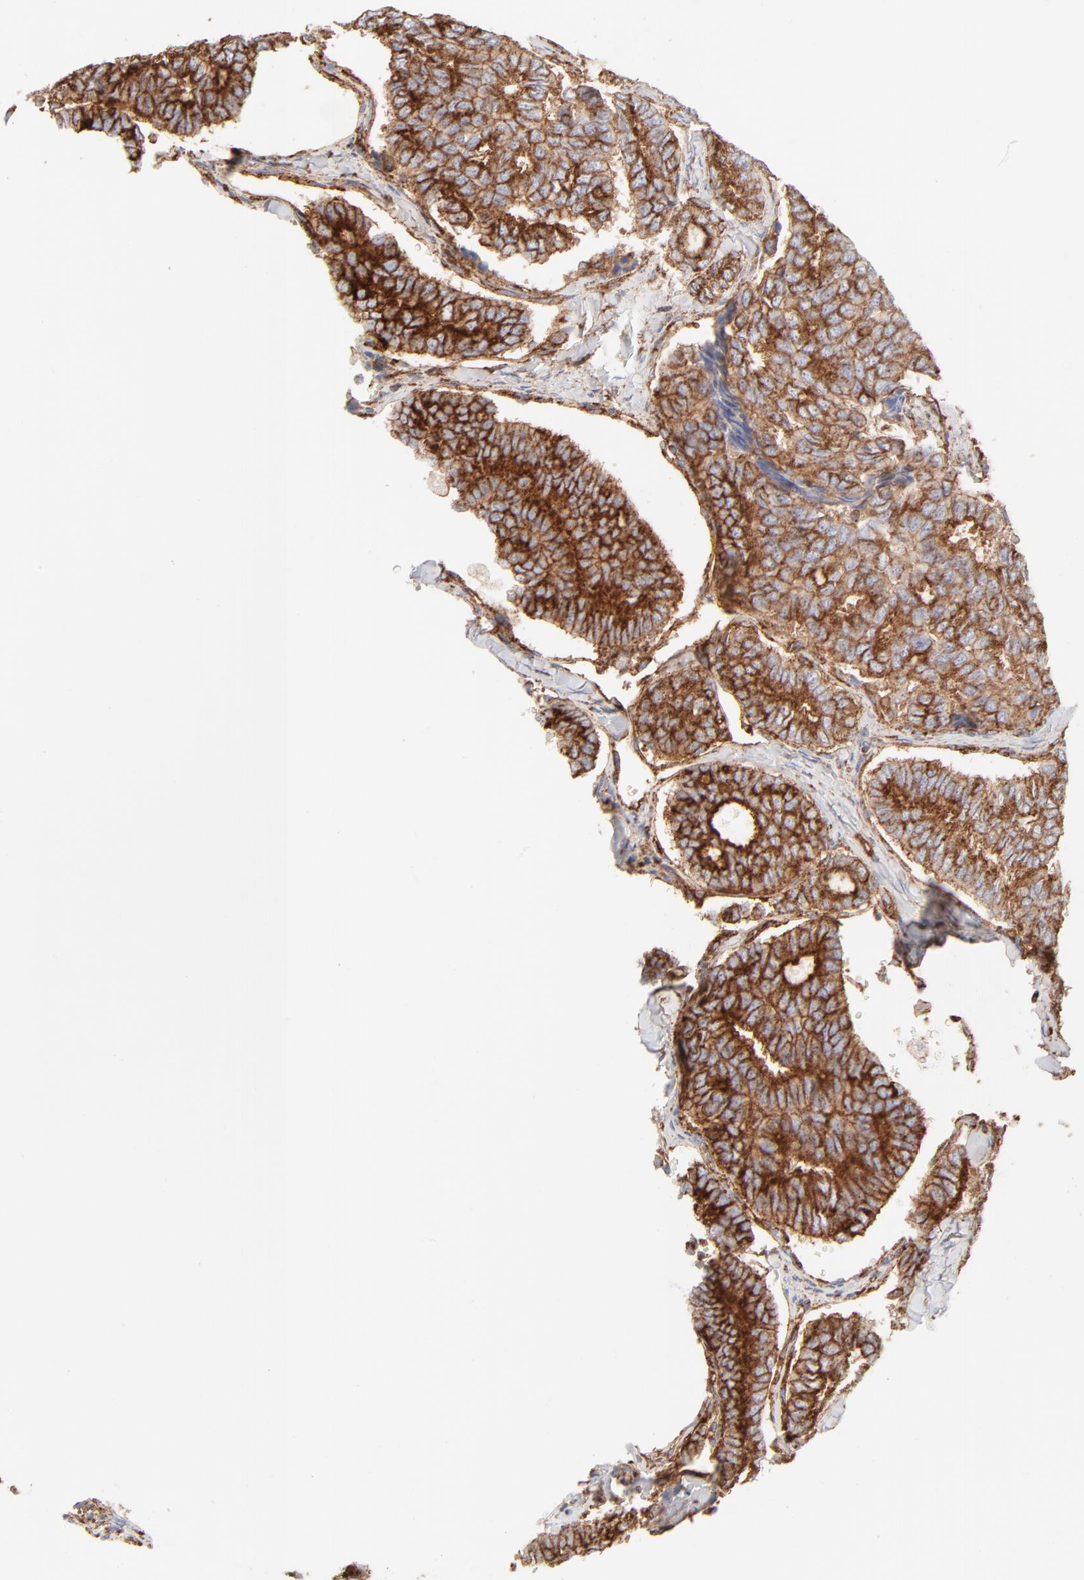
{"staining": {"intensity": "strong", "quantity": ">75%", "location": "cytoplasmic/membranous"}, "tissue": "thyroid cancer", "cell_type": "Tumor cells", "image_type": "cancer", "snomed": [{"axis": "morphology", "description": "Papillary adenocarcinoma, NOS"}, {"axis": "topography", "description": "Thyroid gland"}], "caption": "The image reveals immunohistochemical staining of papillary adenocarcinoma (thyroid). There is strong cytoplasmic/membranous positivity is identified in approximately >75% of tumor cells. The staining was performed using DAB (3,3'-diaminobenzidine), with brown indicating positive protein expression. Nuclei are stained blue with hematoxylin.", "gene": "CLTB", "patient": {"sex": "female", "age": 35}}